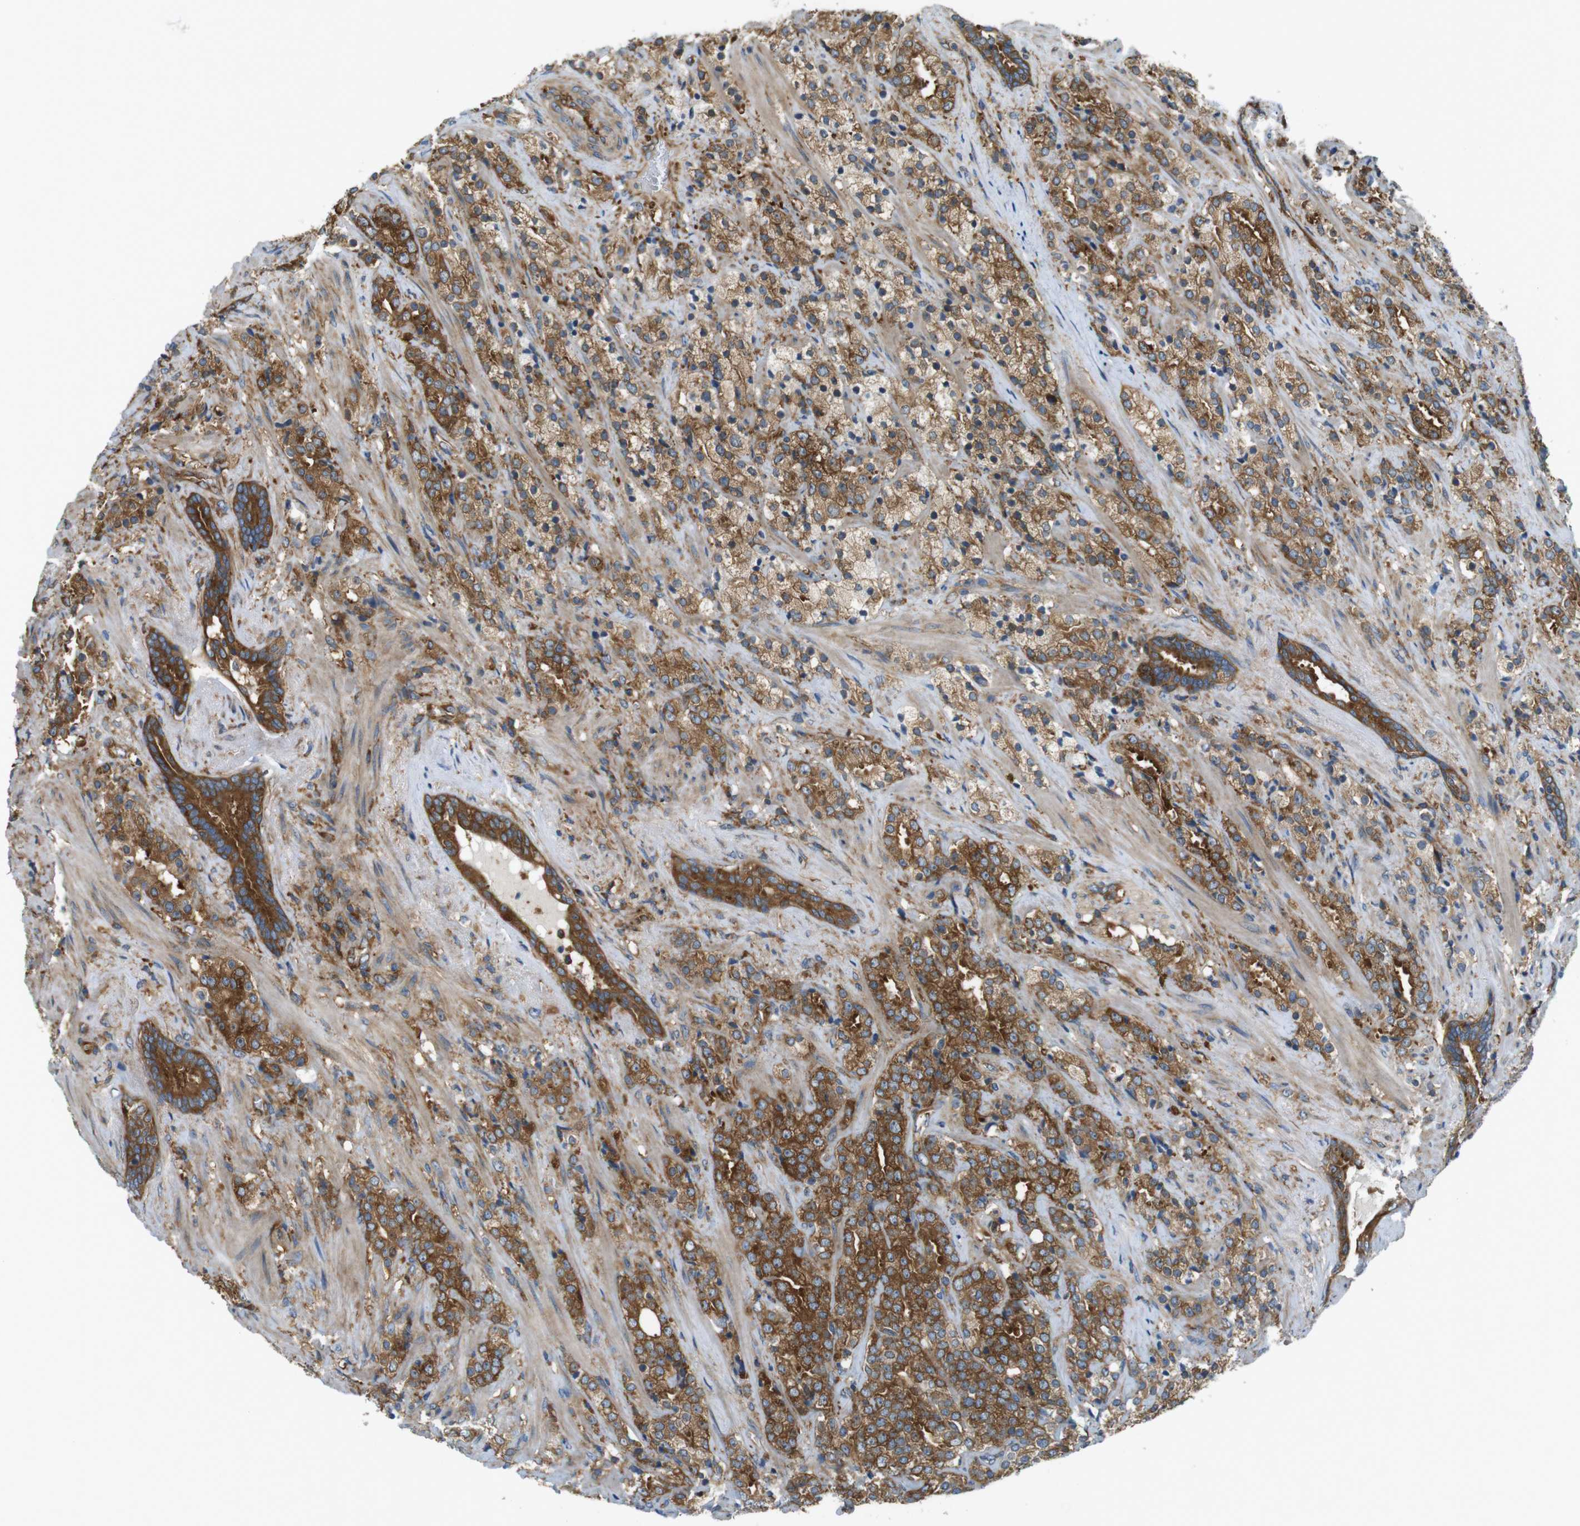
{"staining": {"intensity": "moderate", "quantity": ">75%", "location": "cytoplasmic/membranous"}, "tissue": "prostate cancer", "cell_type": "Tumor cells", "image_type": "cancer", "snomed": [{"axis": "morphology", "description": "Adenocarcinoma, High grade"}, {"axis": "topography", "description": "Prostate"}], "caption": "High-grade adenocarcinoma (prostate) tissue demonstrates moderate cytoplasmic/membranous positivity in approximately >75% of tumor cells, visualized by immunohistochemistry.", "gene": "TSC1", "patient": {"sex": "male", "age": 71}}